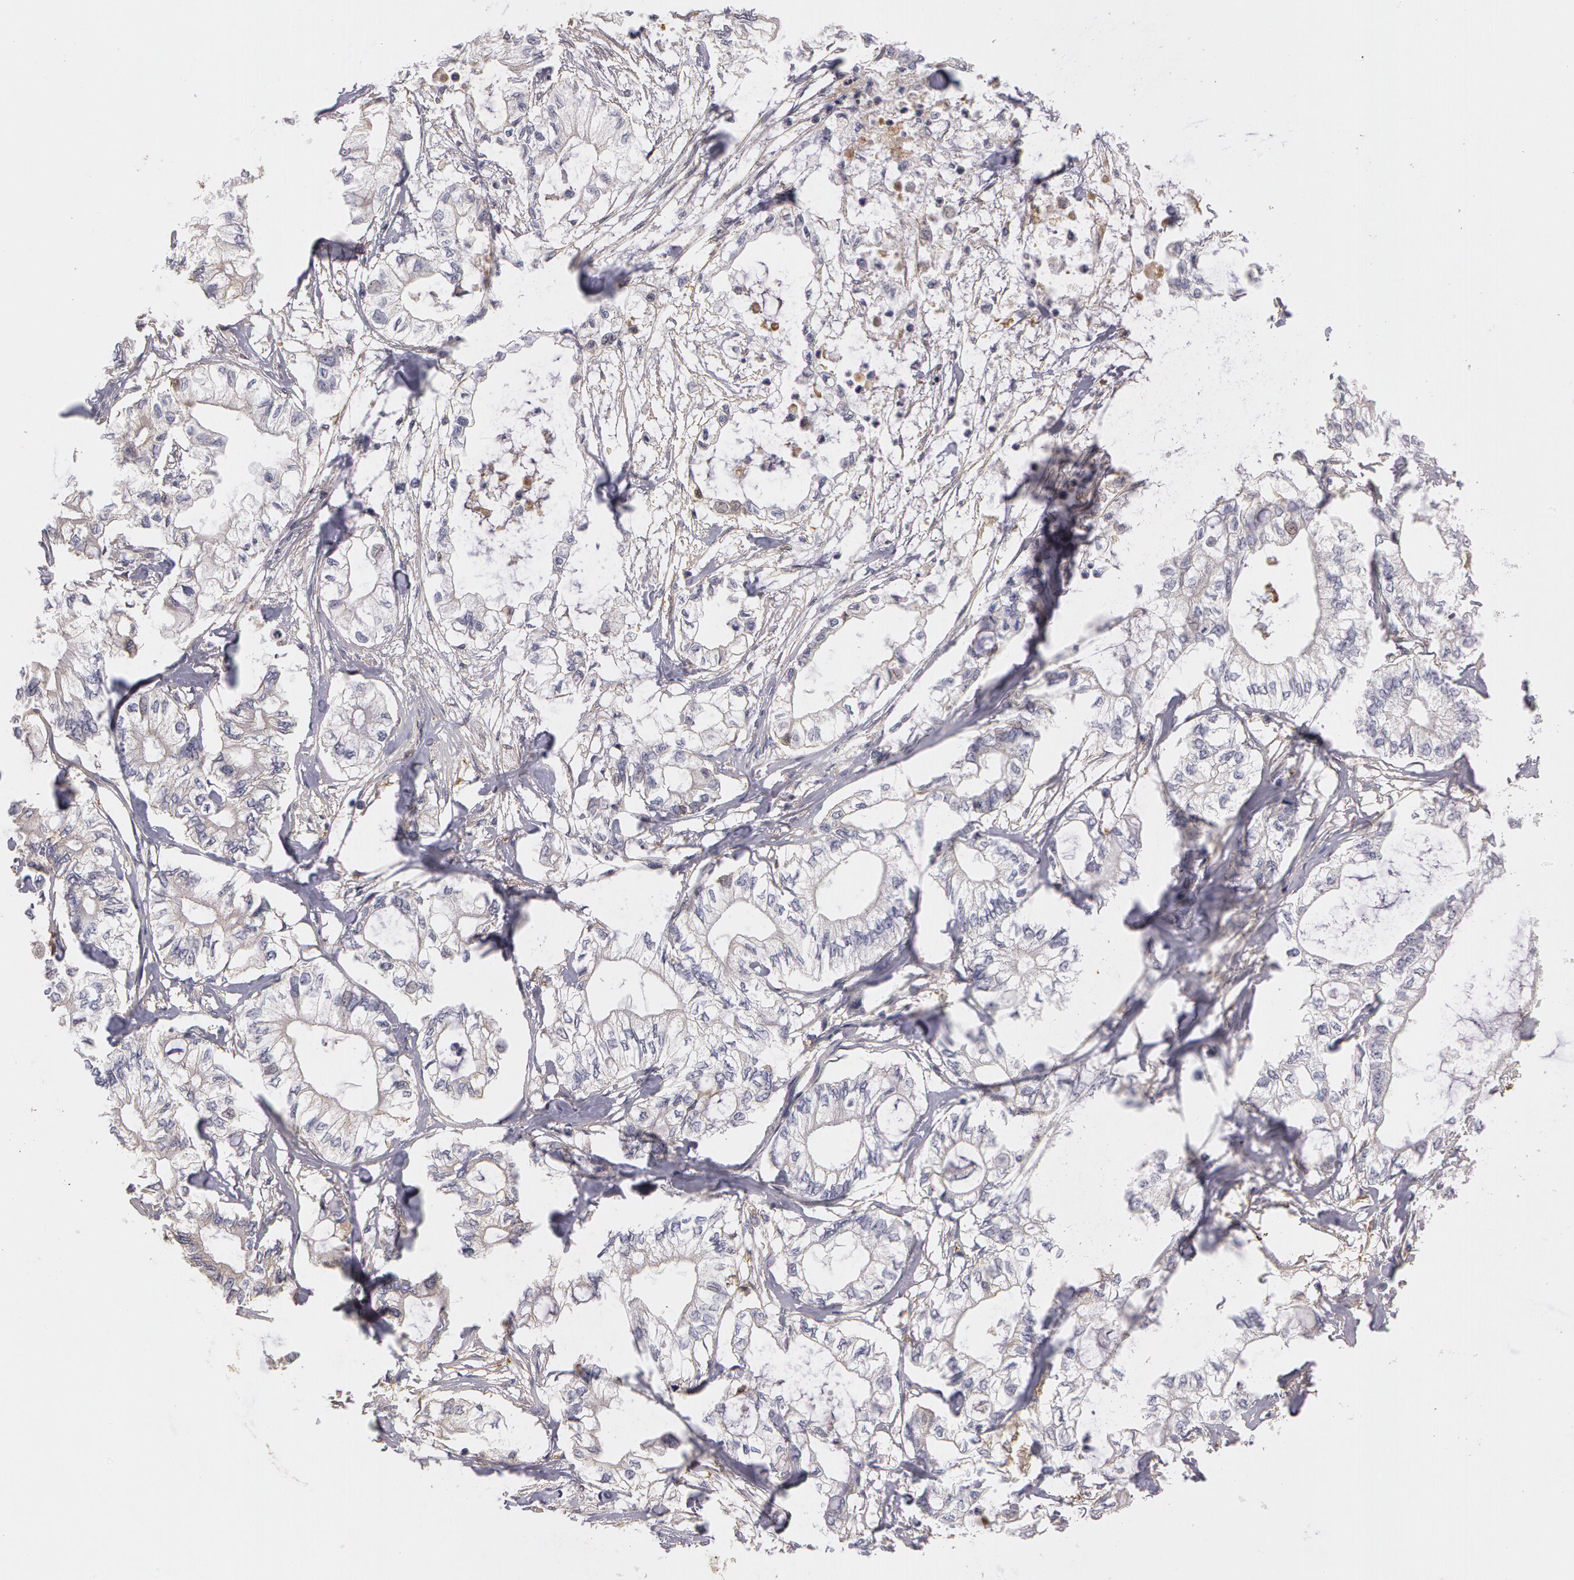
{"staining": {"intensity": "negative", "quantity": "none", "location": "none"}, "tissue": "pancreatic cancer", "cell_type": "Tumor cells", "image_type": "cancer", "snomed": [{"axis": "morphology", "description": "Adenocarcinoma, NOS"}, {"axis": "topography", "description": "Pancreas"}], "caption": "A micrograph of human adenocarcinoma (pancreatic) is negative for staining in tumor cells.", "gene": "C1R", "patient": {"sex": "male", "age": 79}}